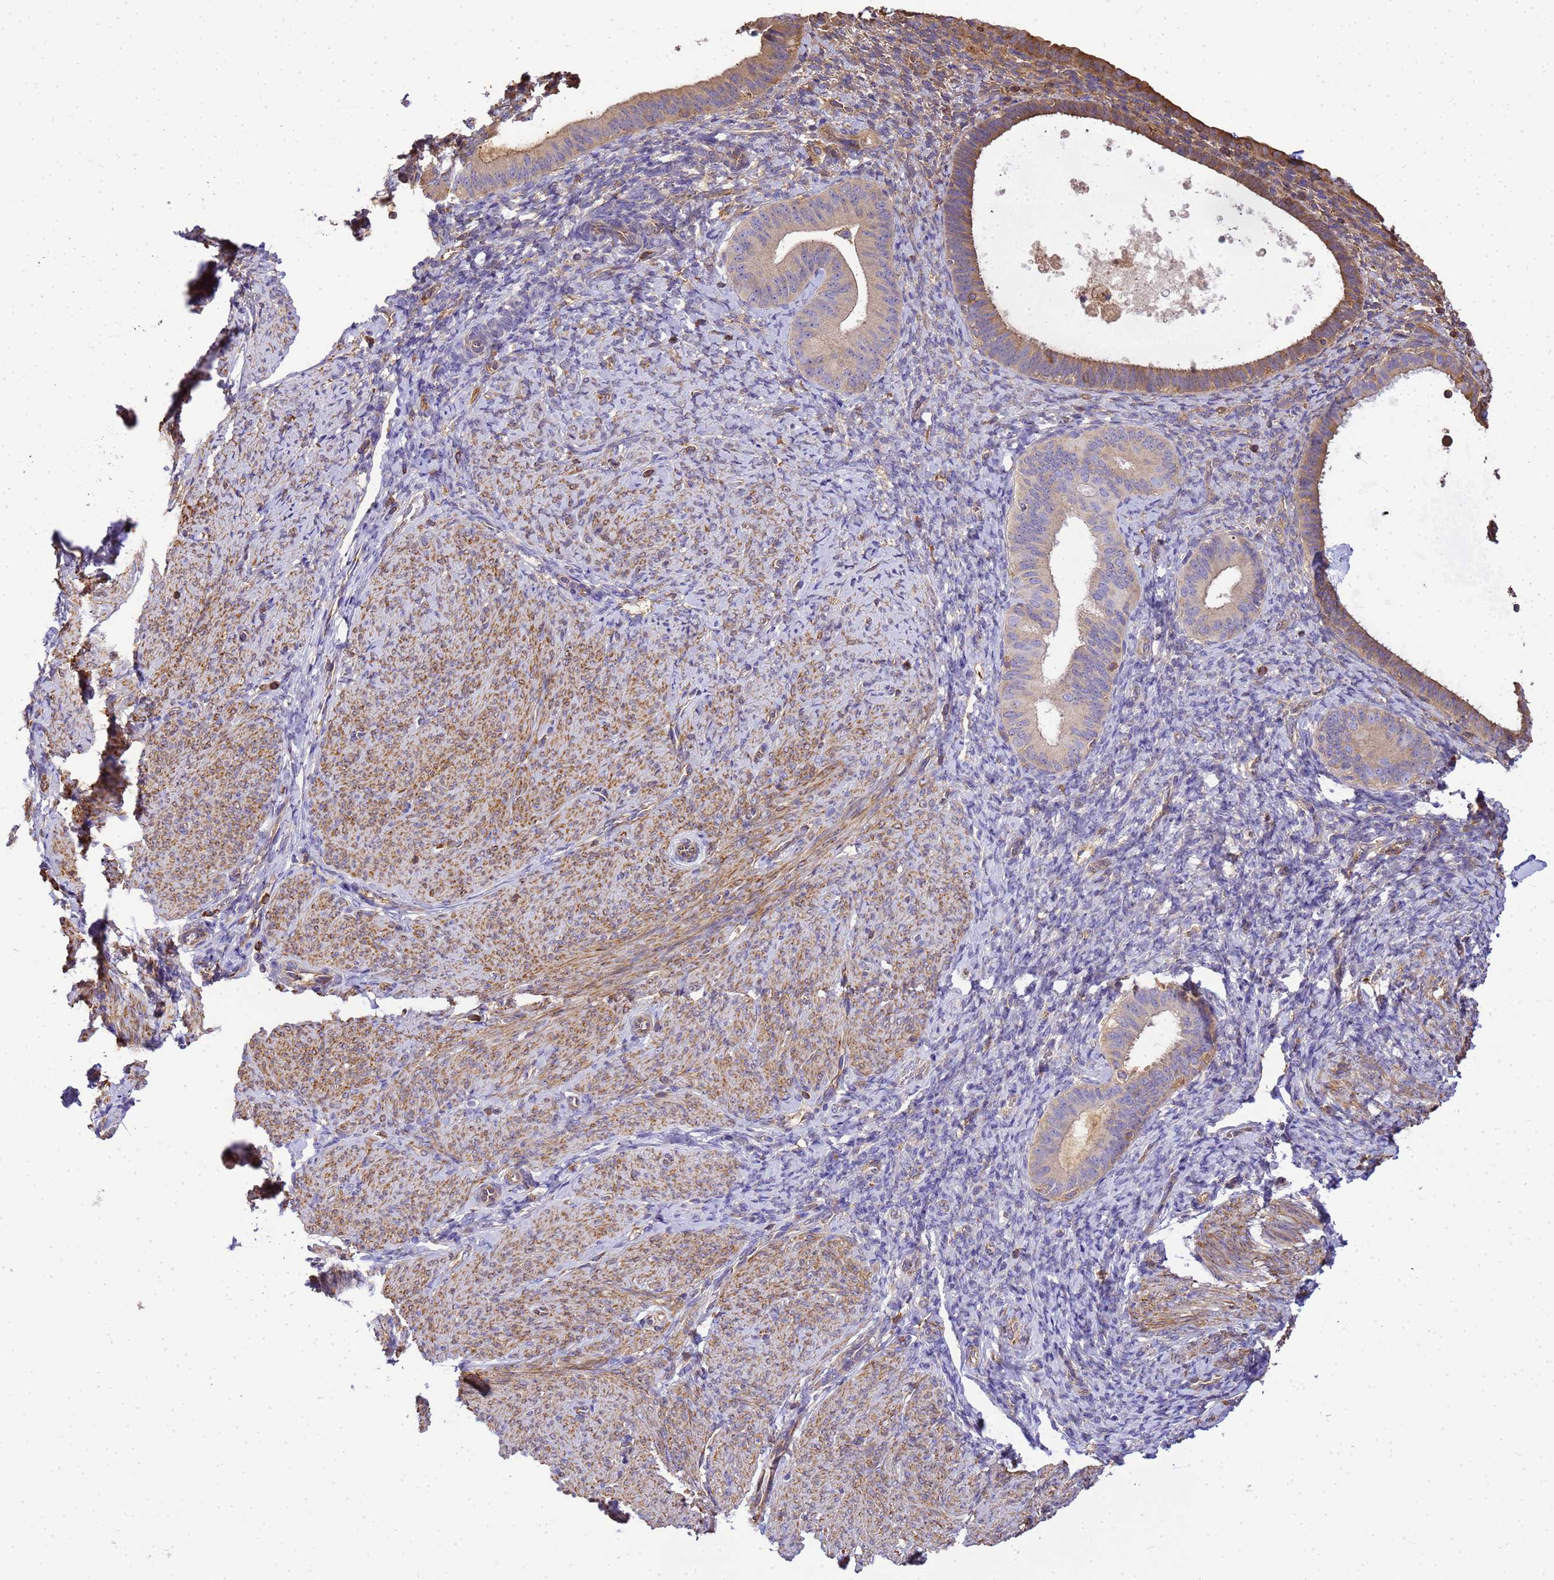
{"staining": {"intensity": "weak", "quantity": "25%-75%", "location": "cytoplasmic/membranous"}, "tissue": "endometrium", "cell_type": "Cells in endometrial stroma", "image_type": "normal", "snomed": [{"axis": "morphology", "description": "Normal tissue, NOS"}, {"axis": "topography", "description": "Endometrium"}], "caption": "Immunohistochemical staining of normal endometrium displays 25%-75% levels of weak cytoplasmic/membranous protein positivity in approximately 25%-75% of cells in endometrial stroma.", "gene": "WDR64", "patient": {"sex": "female", "age": 65}}